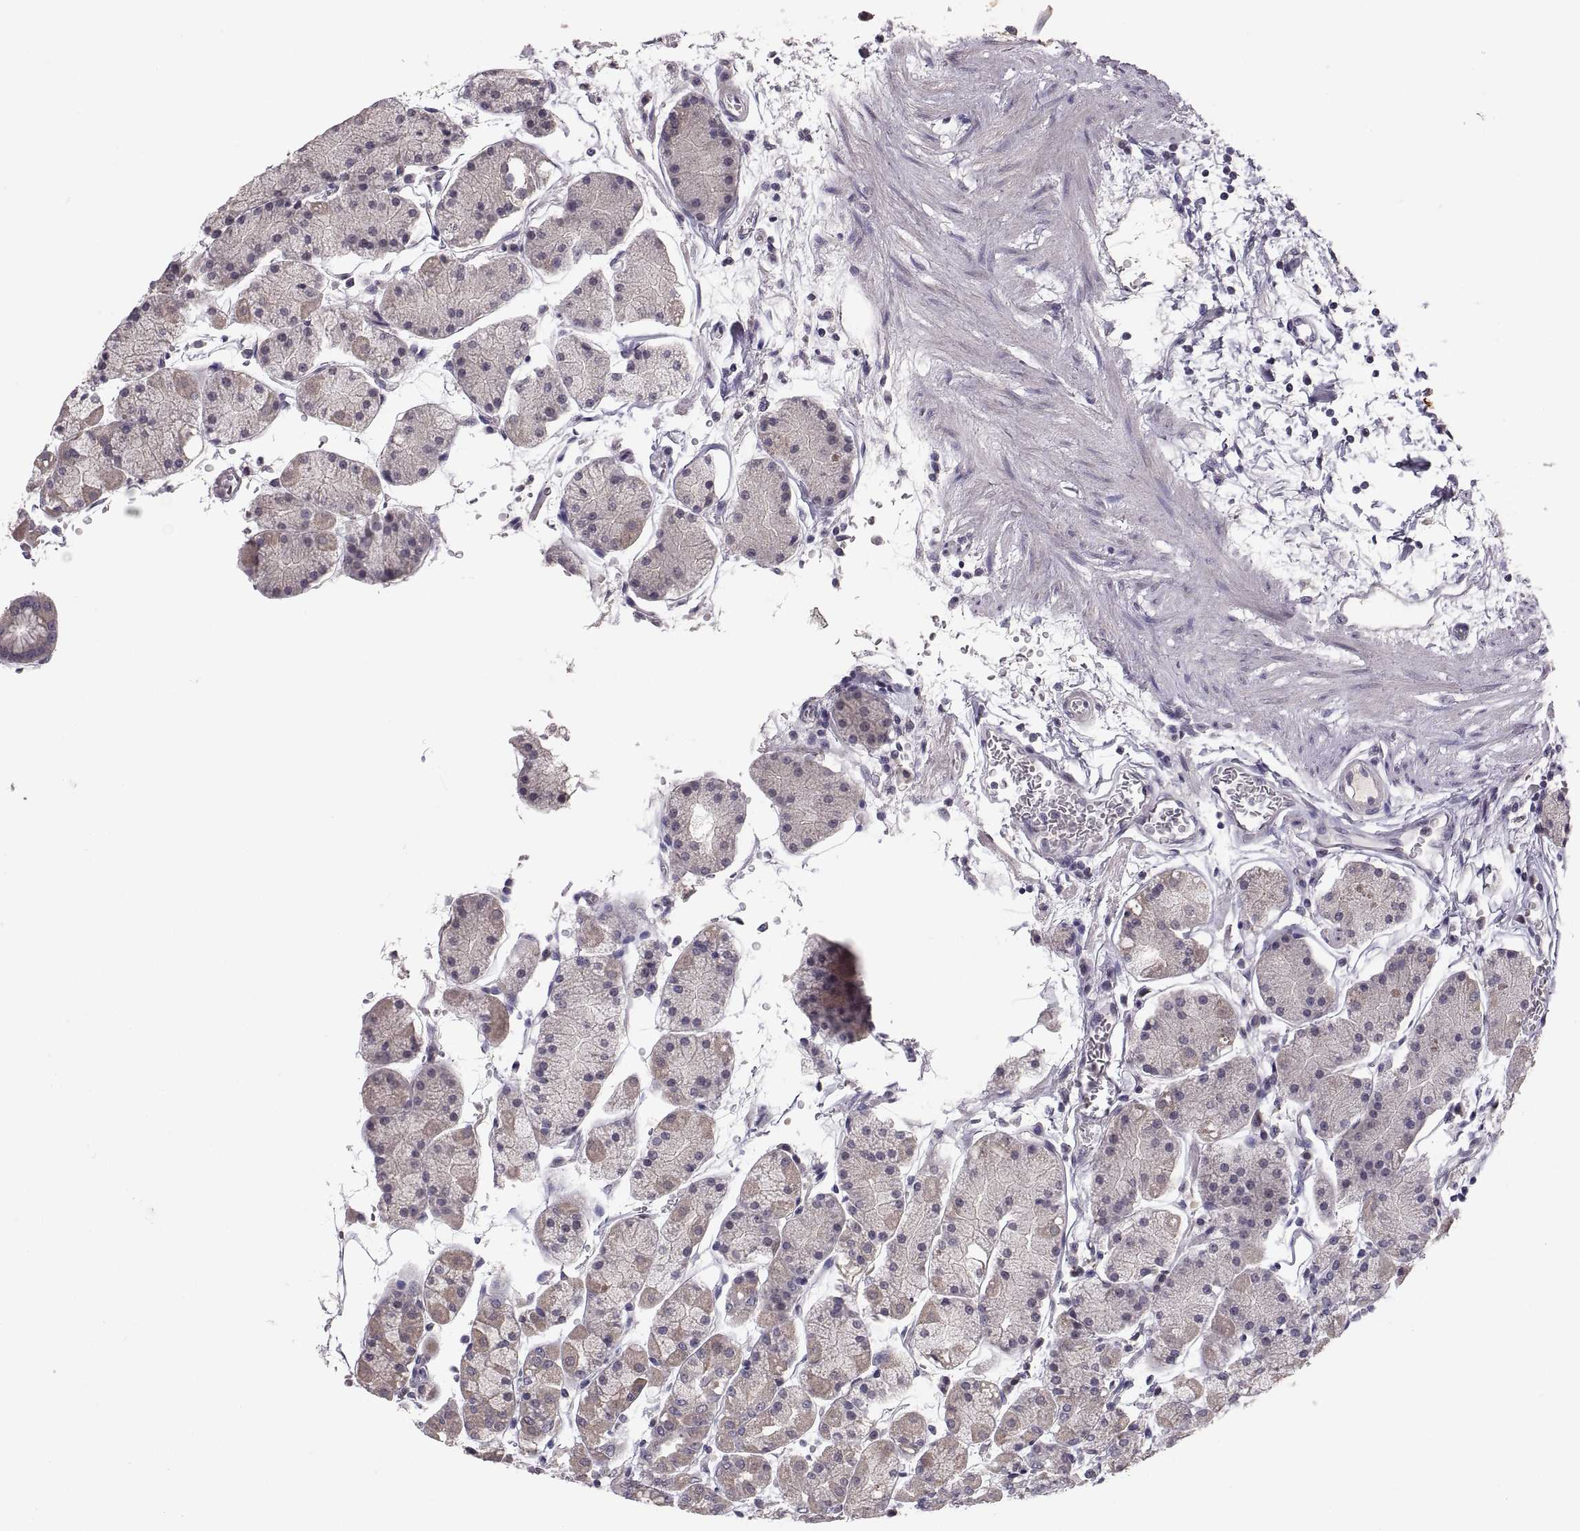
{"staining": {"intensity": "weak", "quantity": "25%-75%", "location": "cytoplasmic/membranous"}, "tissue": "stomach", "cell_type": "Glandular cells", "image_type": "normal", "snomed": [{"axis": "morphology", "description": "Normal tissue, NOS"}, {"axis": "topography", "description": "Stomach"}], "caption": "Normal stomach reveals weak cytoplasmic/membranous positivity in about 25%-75% of glandular cells The protein of interest is stained brown, and the nuclei are stained in blue (DAB (3,3'-diaminobenzidine) IHC with brightfield microscopy, high magnification)..", "gene": "PAX2", "patient": {"sex": "male", "age": 54}}